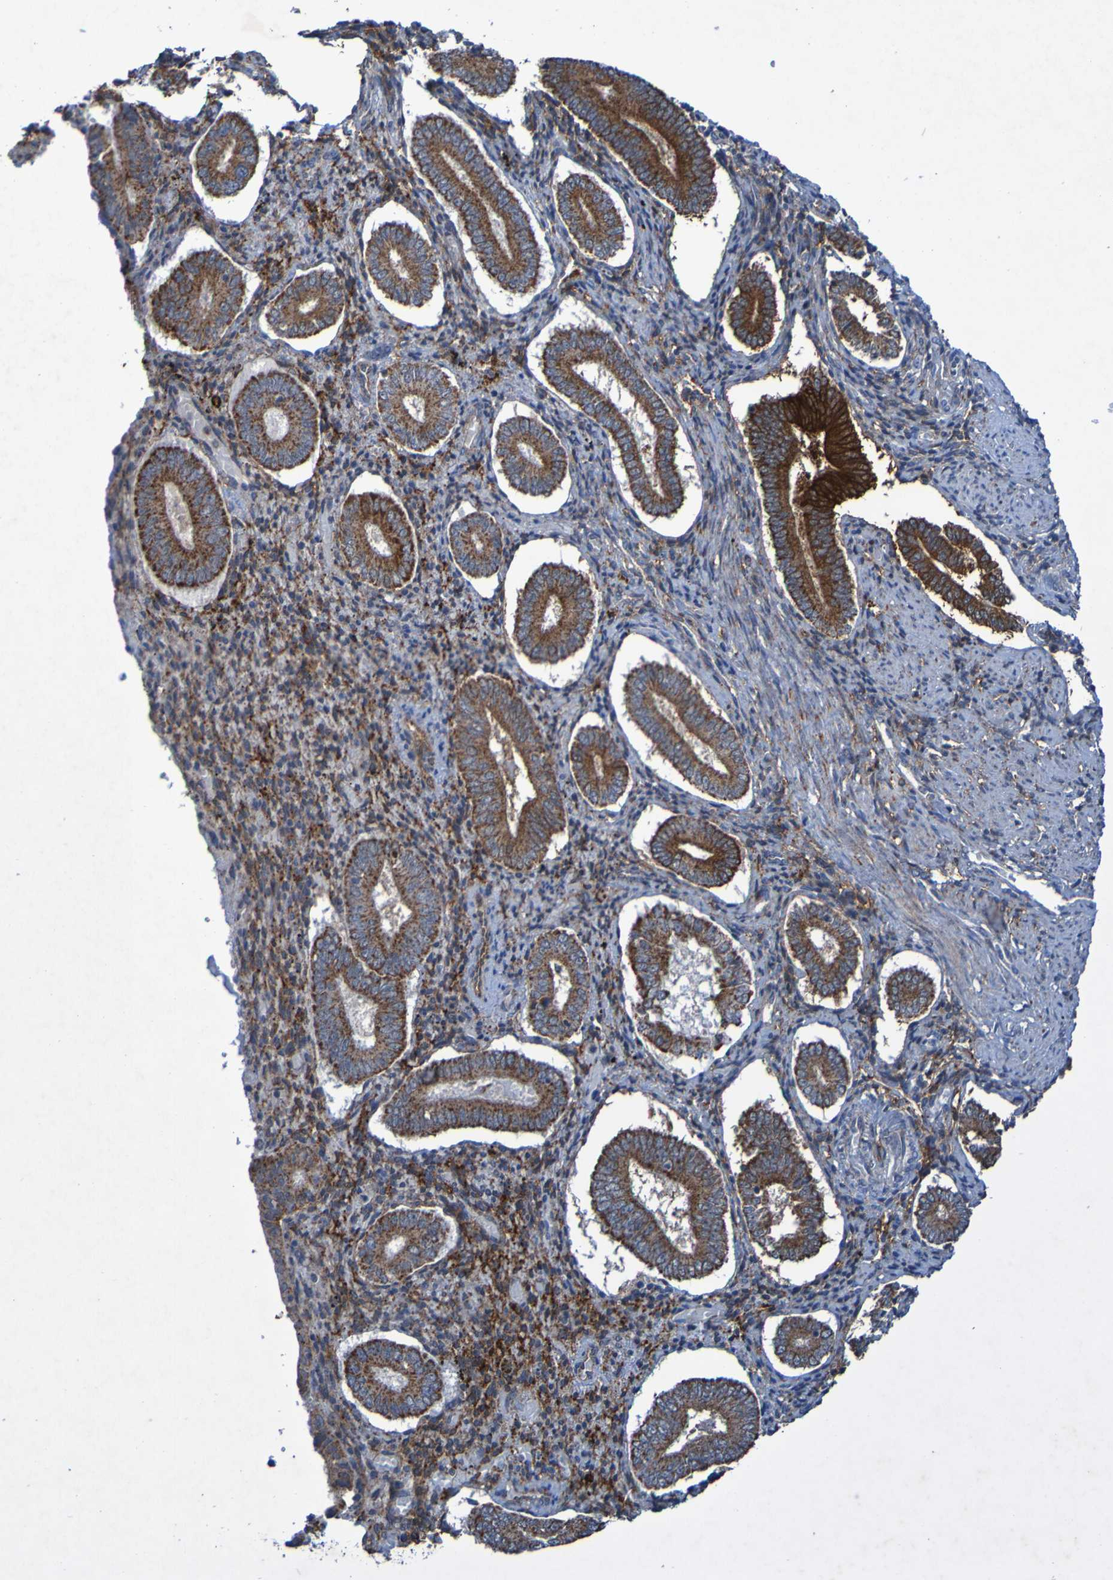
{"staining": {"intensity": "moderate", "quantity": ">75%", "location": "cytoplasmic/membranous"}, "tissue": "endometrium", "cell_type": "Cells in endometrial stroma", "image_type": "normal", "snomed": [{"axis": "morphology", "description": "Normal tissue, NOS"}, {"axis": "topography", "description": "Endometrium"}], "caption": "Cells in endometrial stroma show moderate cytoplasmic/membranous staining in approximately >75% of cells in unremarkable endometrium.", "gene": "CCDC51", "patient": {"sex": "female", "age": 42}}